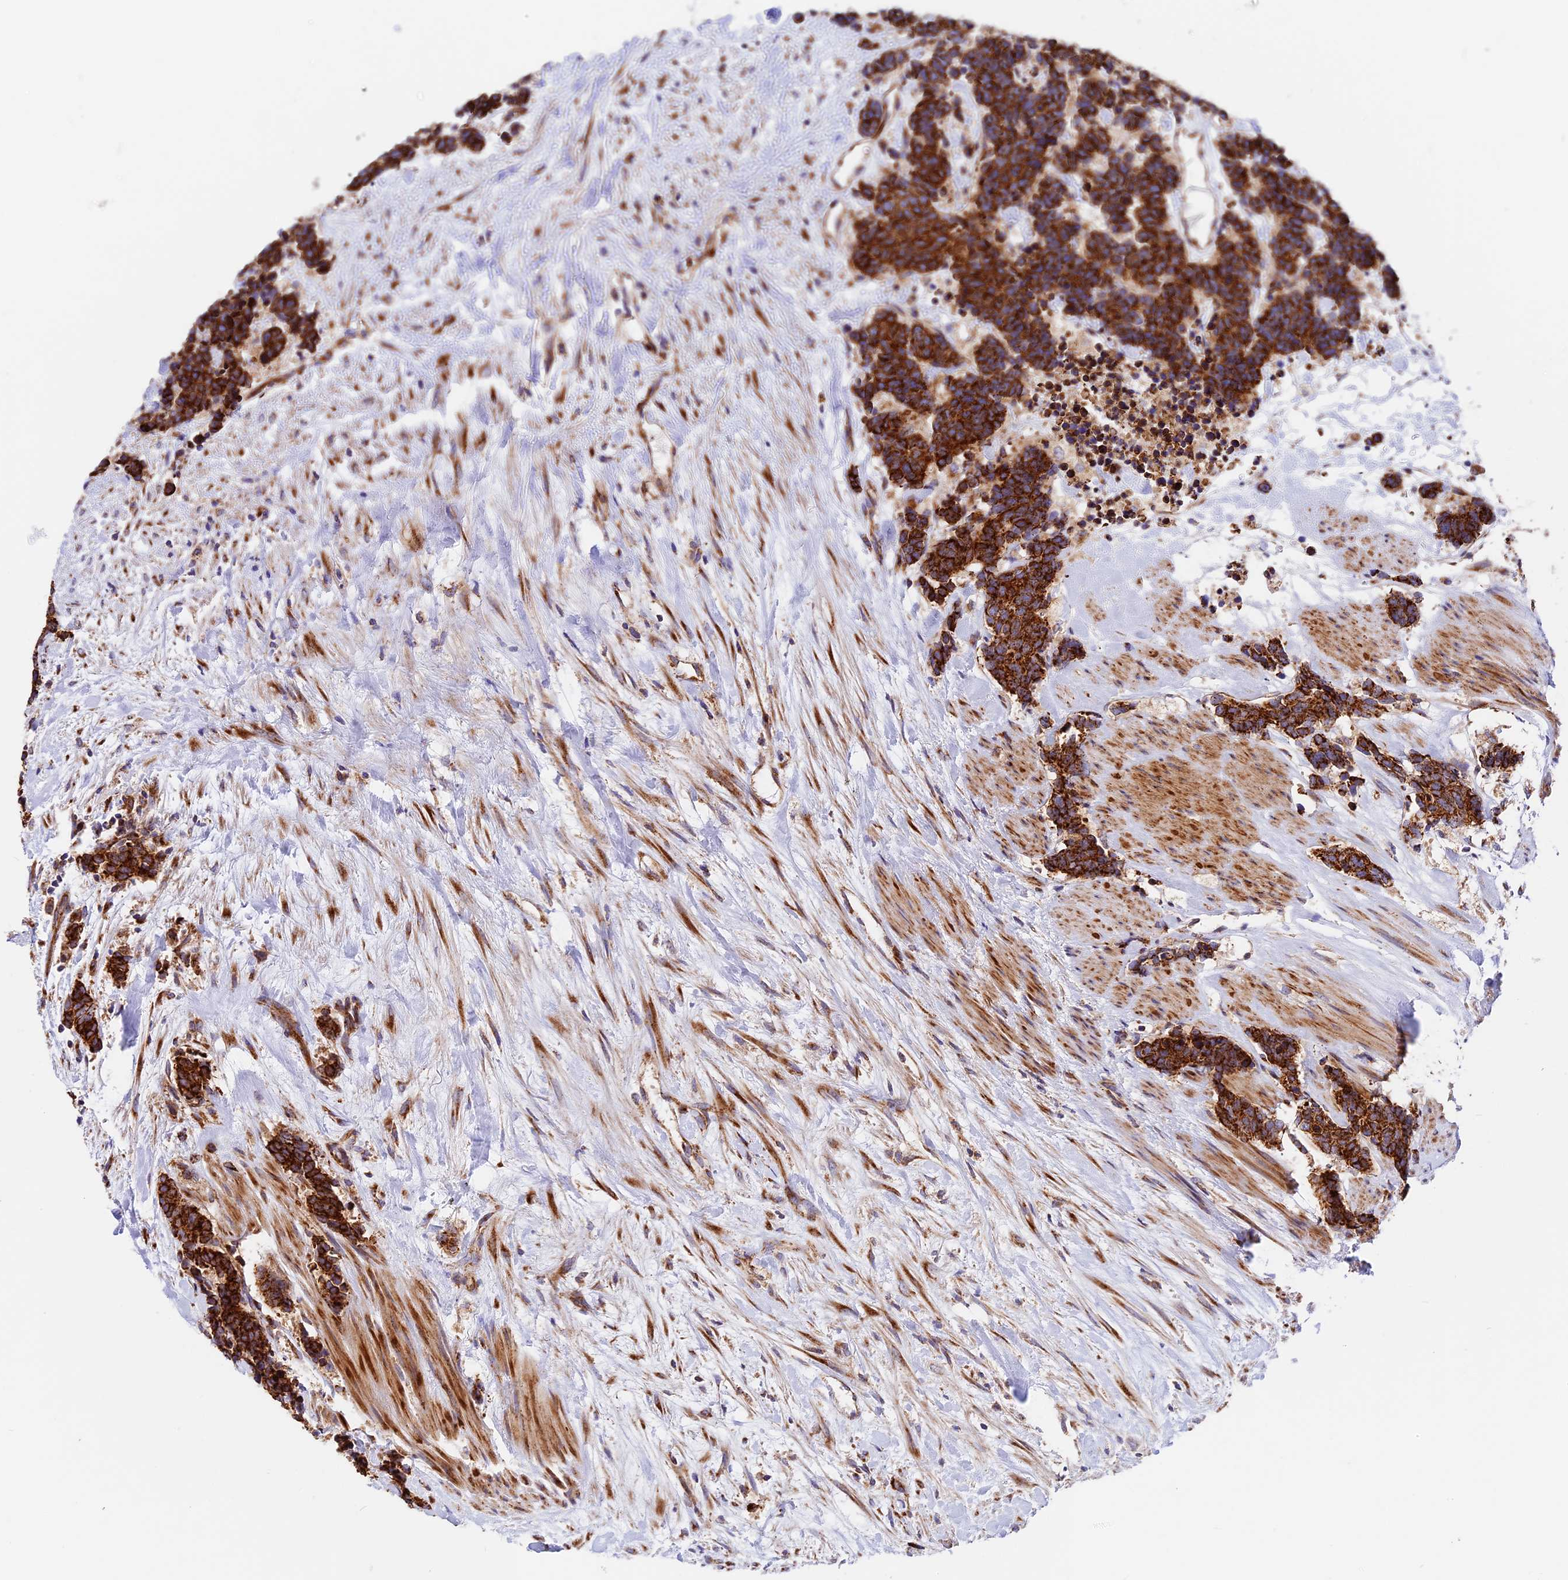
{"staining": {"intensity": "strong", "quantity": ">75%", "location": "cytoplasmic/membranous"}, "tissue": "carcinoid", "cell_type": "Tumor cells", "image_type": "cancer", "snomed": [{"axis": "morphology", "description": "Carcinoma, NOS"}, {"axis": "morphology", "description": "Carcinoid, malignant, NOS"}, {"axis": "topography", "description": "Prostate"}], "caption": "A histopathology image of human carcinoid stained for a protein exhibits strong cytoplasmic/membranous brown staining in tumor cells.", "gene": "MRAS", "patient": {"sex": "male", "age": 57}}